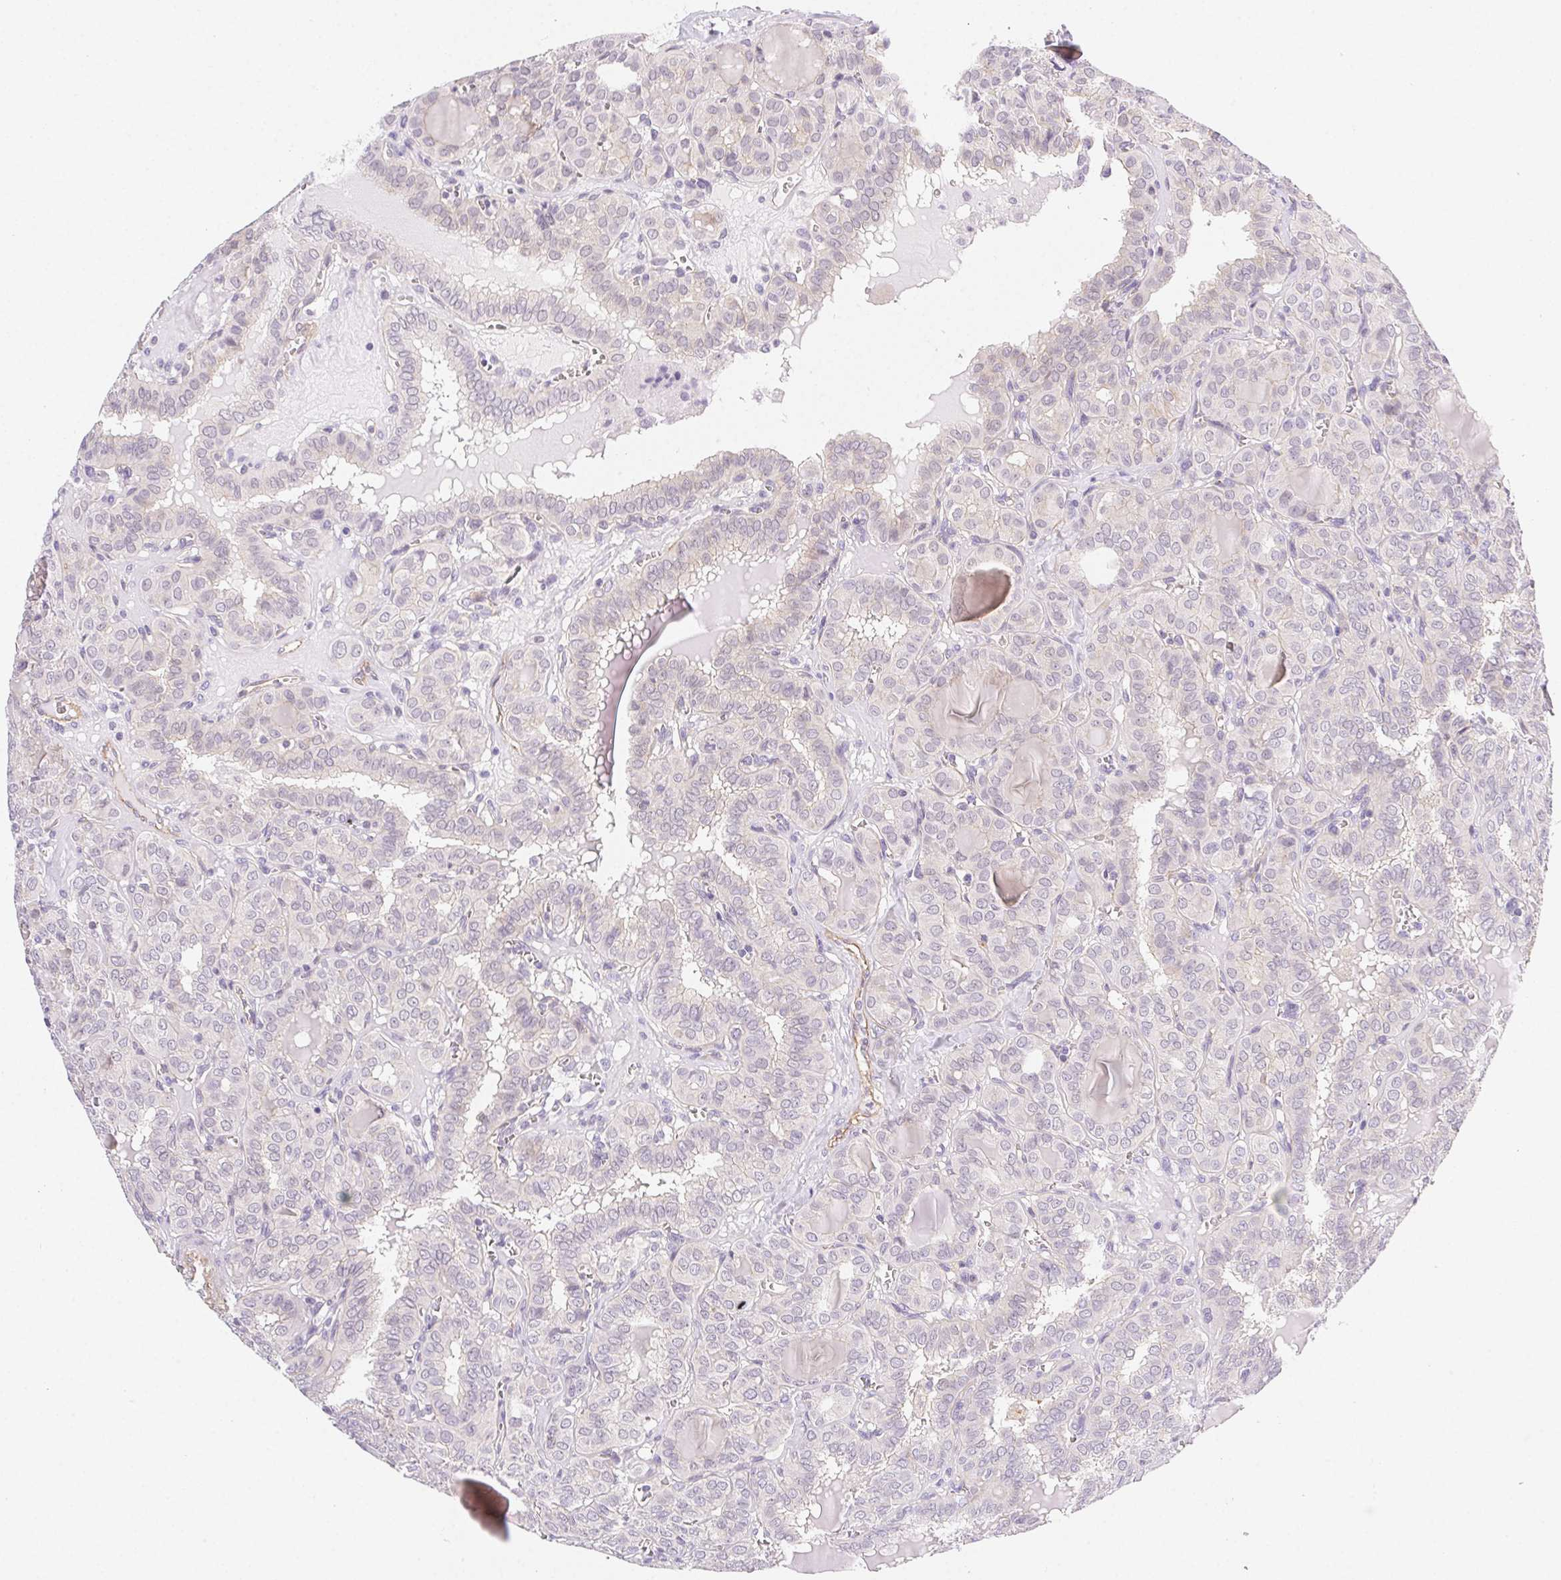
{"staining": {"intensity": "negative", "quantity": "none", "location": "none"}, "tissue": "thyroid cancer", "cell_type": "Tumor cells", "image_type": "cancer", "snomed": [{"axis": "morphology", "description": "Papillary adenocarcinoma, NOS"}, {"axis": "topography", "description": "Thyroid gland"}], "caption": "Immunohistochemistry image of thyroid papillary adenocarcinoma stained for a protein (brown), which demonstrates no expression in tumor cells.", "gene": "CSN1S1", "patient": {"sex": "female", "age": 41}}